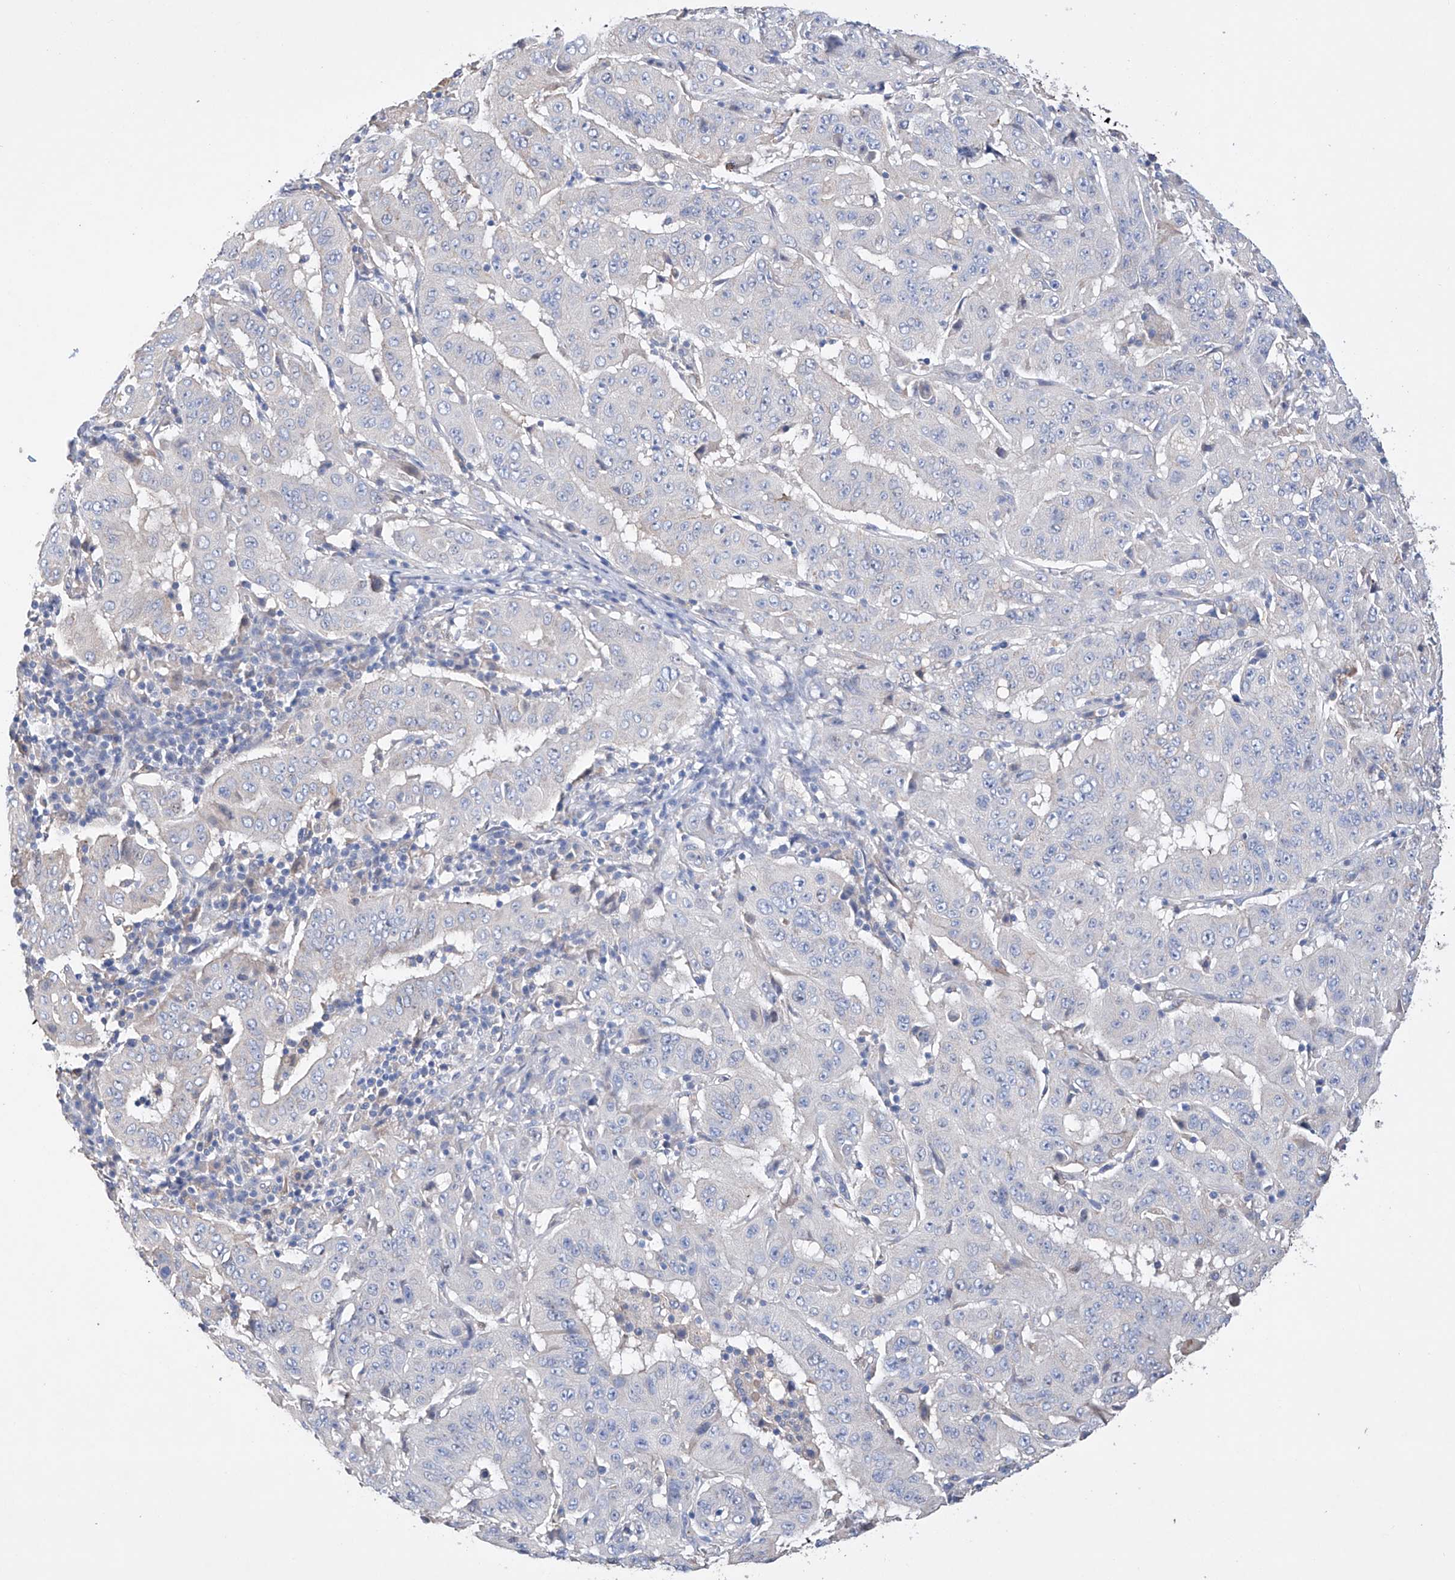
{"staining": {"intensity": "negative", "quantity": "none", "location": "none"}, "tissue": "pancreatic cancer", "cell_type": "Tumor cells", "image_type": "cancer", "snomed": [{"axis": "morphology", "description": "Adenocarcinoma, NOS"}, {"axis": "topography", "description": "Pancreas"}], "caption": "The IHC photomicrograph has no significant expression in tumor cells of pancreatic cancer tissue.", "gene": "AFG1L", "patient": {"sex": "male", "age": 63}}